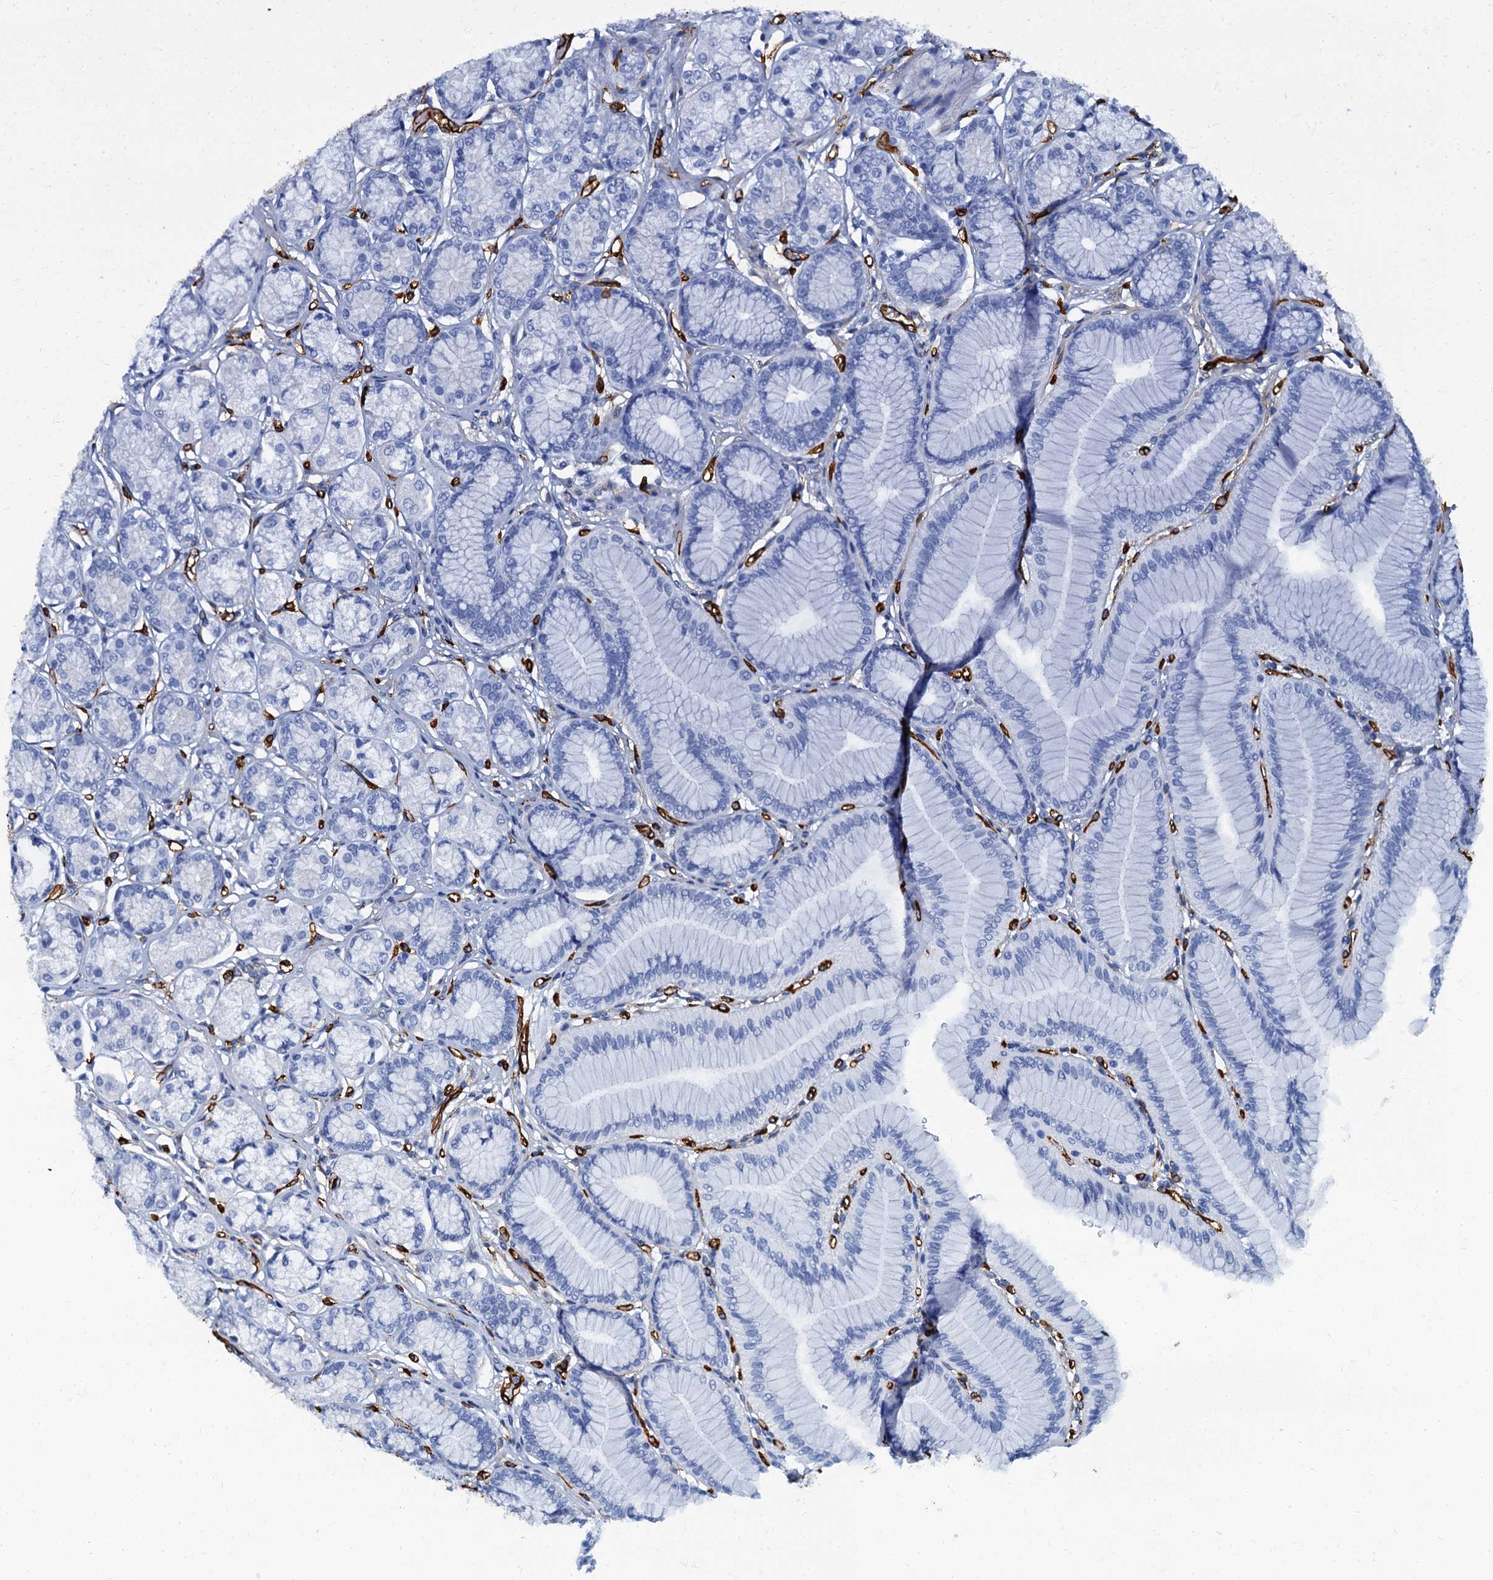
{"staining": {"intensity": "negative", "quantity": "none", "location": "none"}, "tissue": "stomach", "cell_type": "Glandular cells", "image_type": "normal", "snomed": [{"axis": "morphology", "description": "Normal tissue, NOS"}, {"axis": "morphology", "description": "Adenocarcinoma, NOS"}, {"axis": "morphology", "description": "Adenocarcinoma, High grade"}, {"axis": "topography", "description": "Stomach, upper"}, {"axis": "topography", "description": "Stomach"}], "caption": "Protein analysis of unremarkable stomach displays no significant staining in glandular cells. (DAB (3,3'-diaminobenzidine) IHC with hematoxylin counter stain).", "gene": "CAVIN2", "patient": {"sex": "female", "age": 65}}